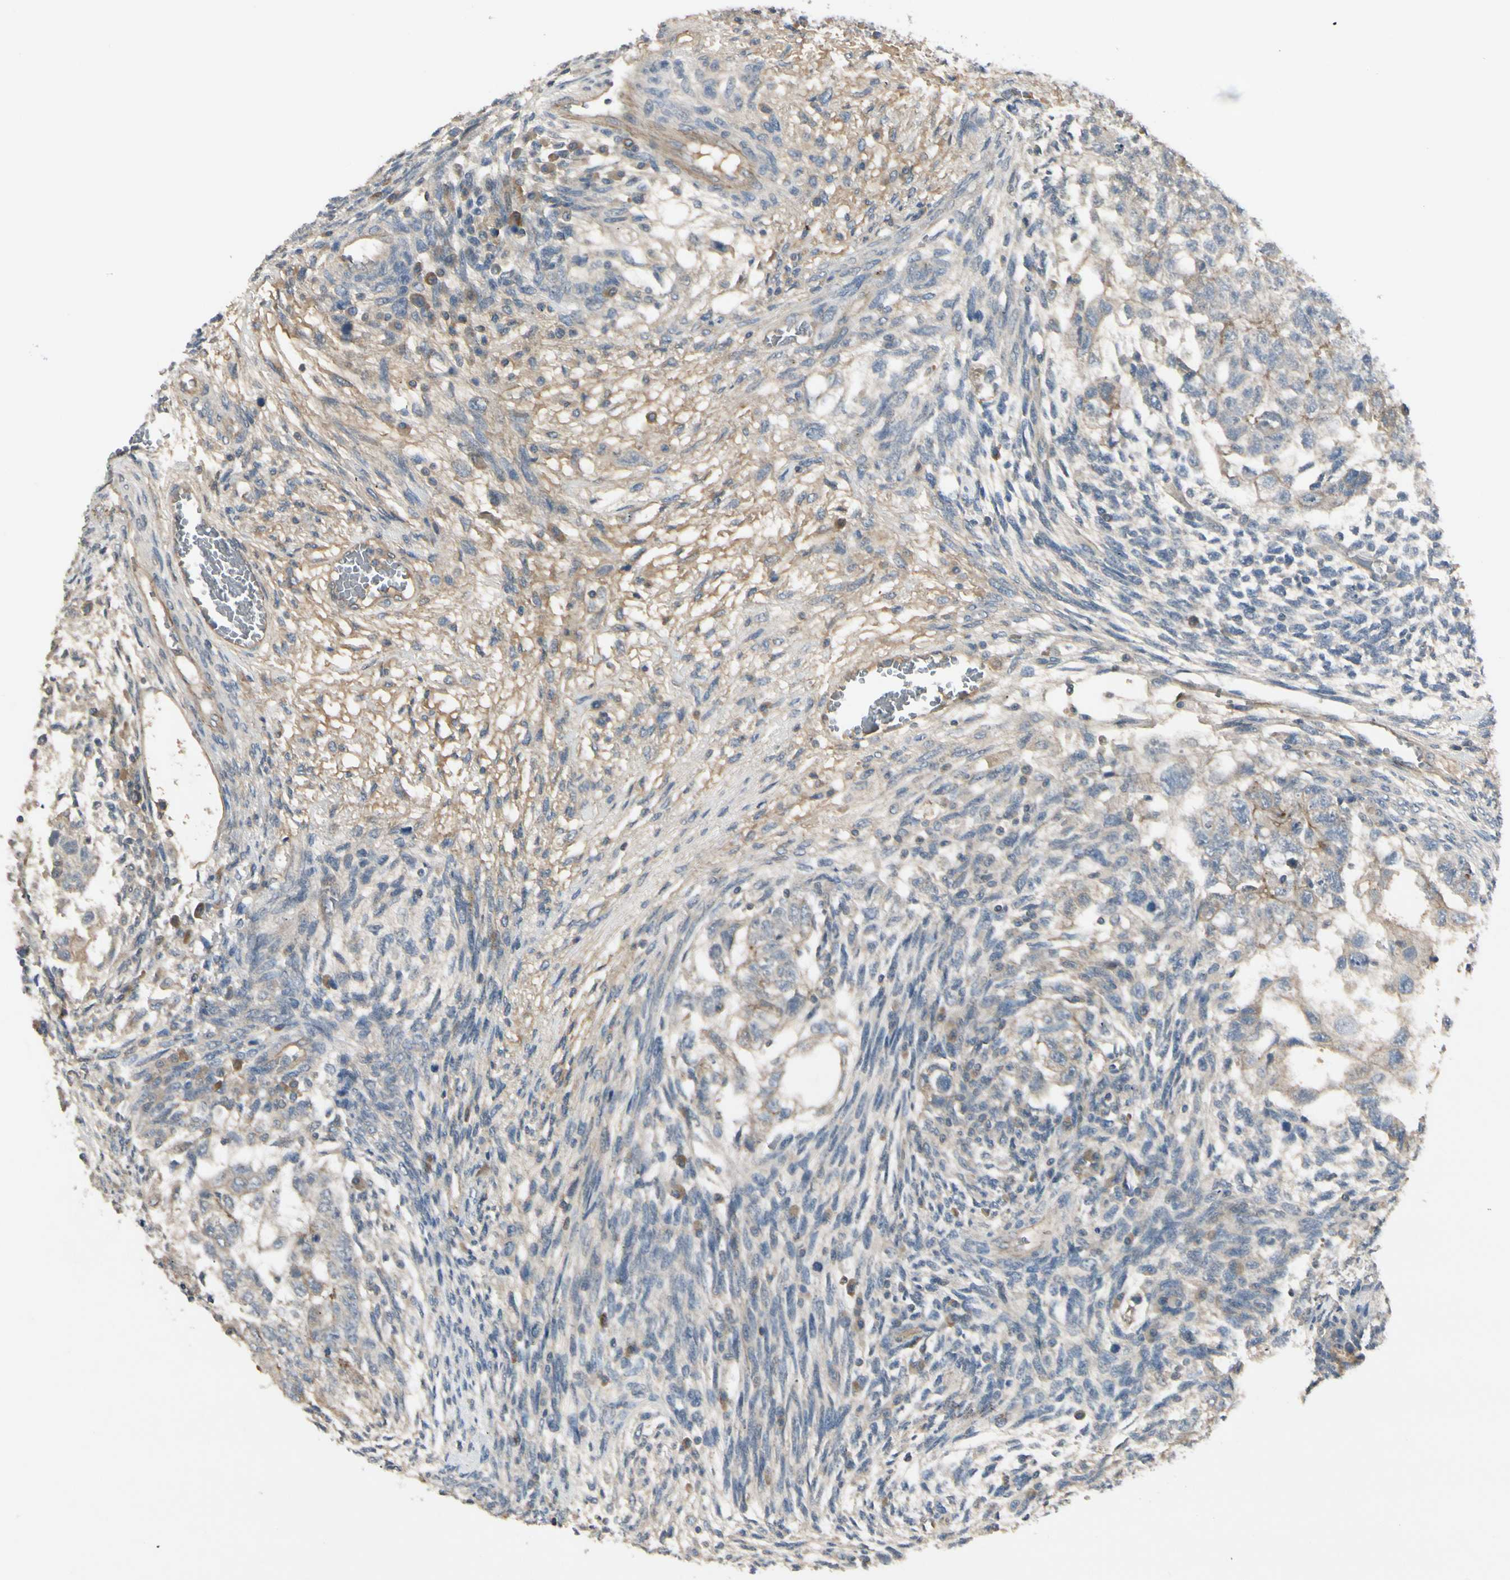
{"staining": {"intensity": "moderate", "quantity": "<25%", "location": "cytoplasmic/membranous"}, "tissue": "testis cancer", "cell_type": "Tumor cells", "image_type": "cancer", "snomed": [{"axis": "morphology", "description": "Normal tissue, NOS"}, {"axis": "morphology", "description": "Carcinoma, Embryonal, NOS"}, {"axis": "topography", "description": "Testis"}], "caption": "Protein analysis of embryonal carcinoma (testis) tissue shows moderate cytoplasmic/membranous positivity in approximately <25% of tumor cells.", "gene": "PPP3CB", "patient": {"sex": "male", "age": 36}}